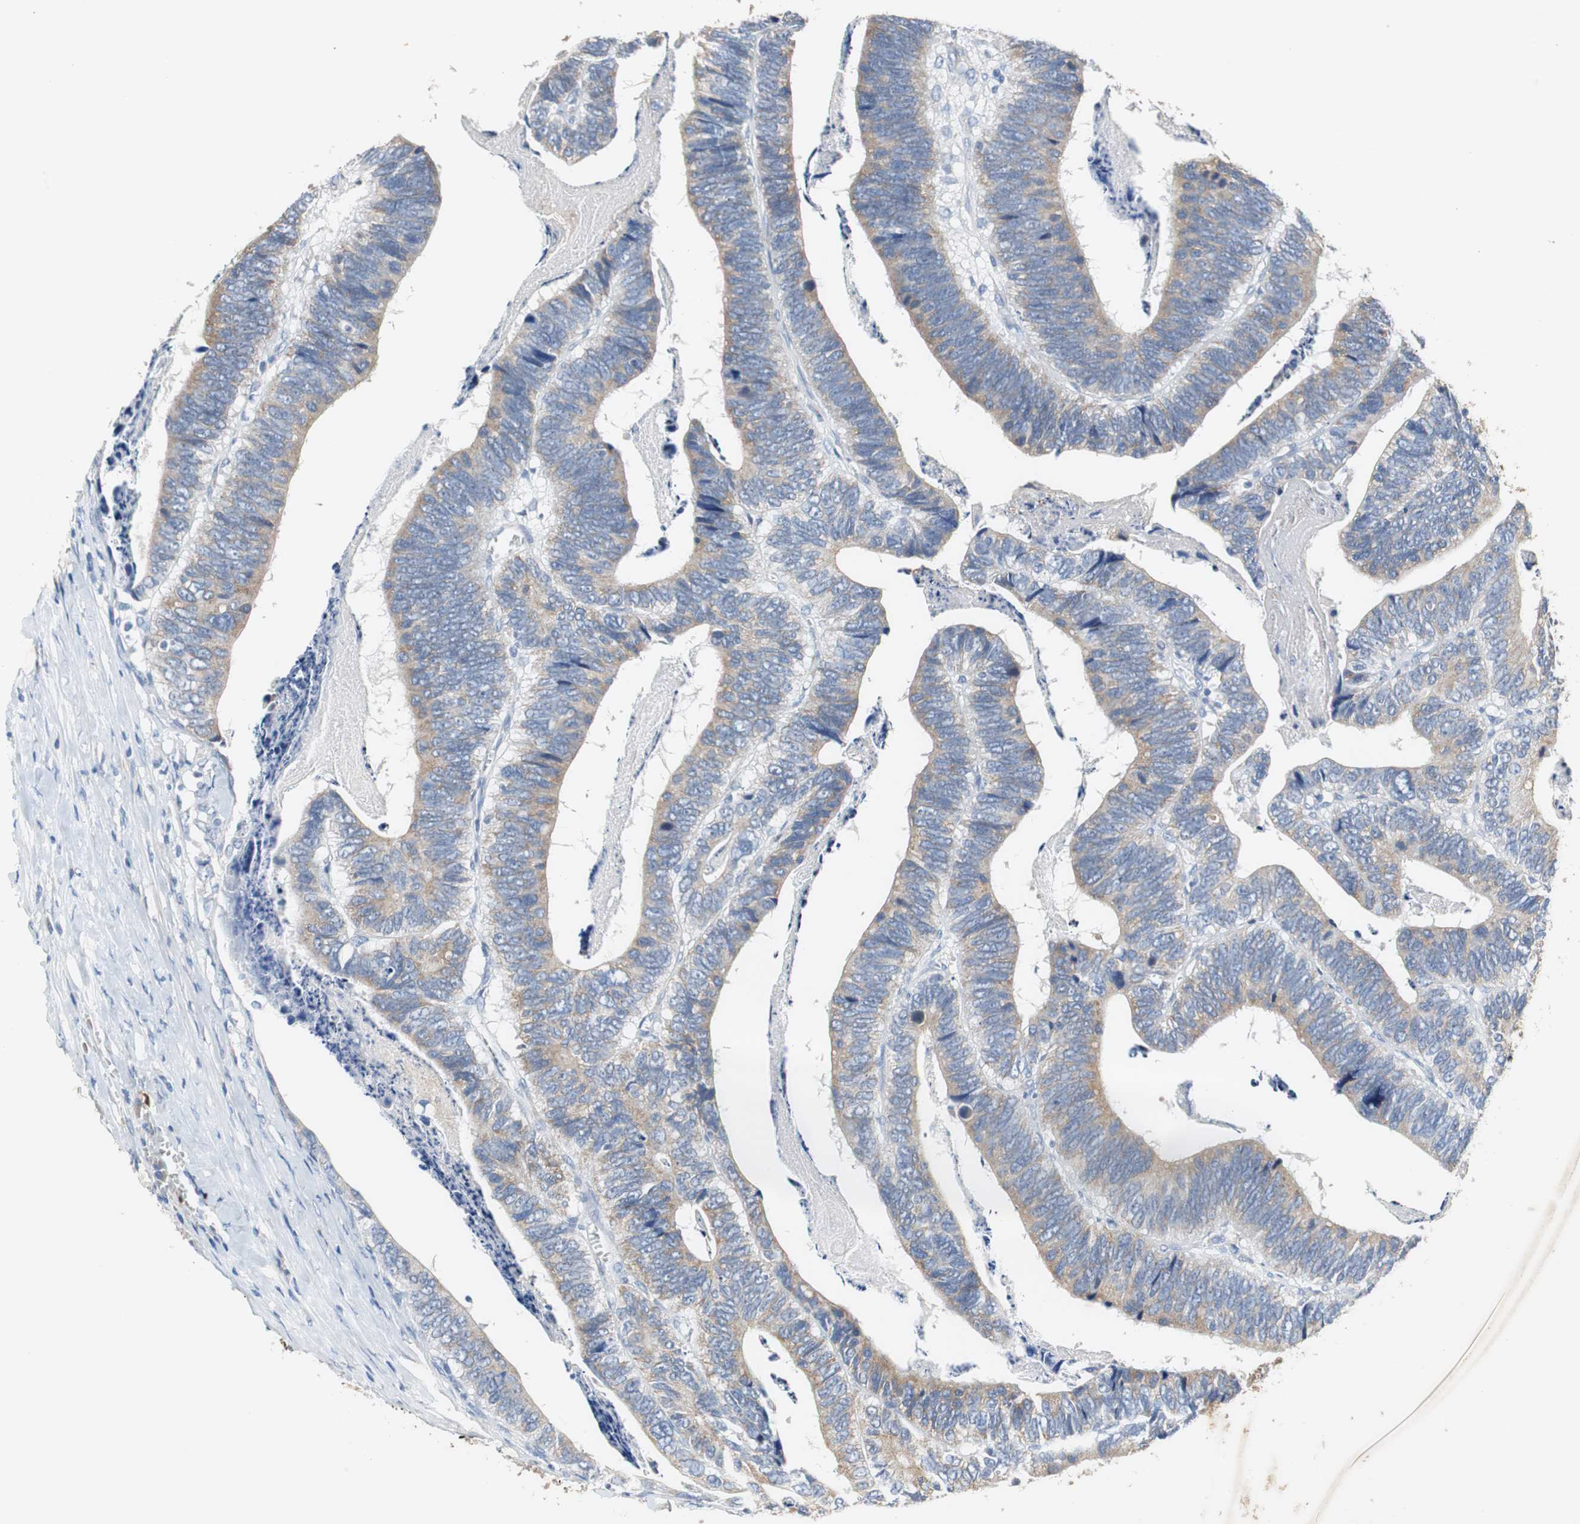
{"staining": {"intensity": "weak", "quantity": "25%-75%", "location": "cytoplasmic/membranous"}, "tissue": "colorectal cancer", "cell_type": "Tumor cells", "image_type": "cancer", "snomed": [{"axis": "morphology", "description": "Adenocarcinoma, NOS"}, {"axis": "topography", "description": "Colon"}], "caption": "Protein expression analysis of colorectal cancer (adenocarcinoma) reveals weak cytoplasmic/membranous positivity in approximately 25%-75% of tumor cells. The staining was performed using DAB, with brown indicating positive protein expression. Nuclei are stained blue with hematoxylin.", "gene": "CALB2", "patient": {"sex": "male", "age": 72}}